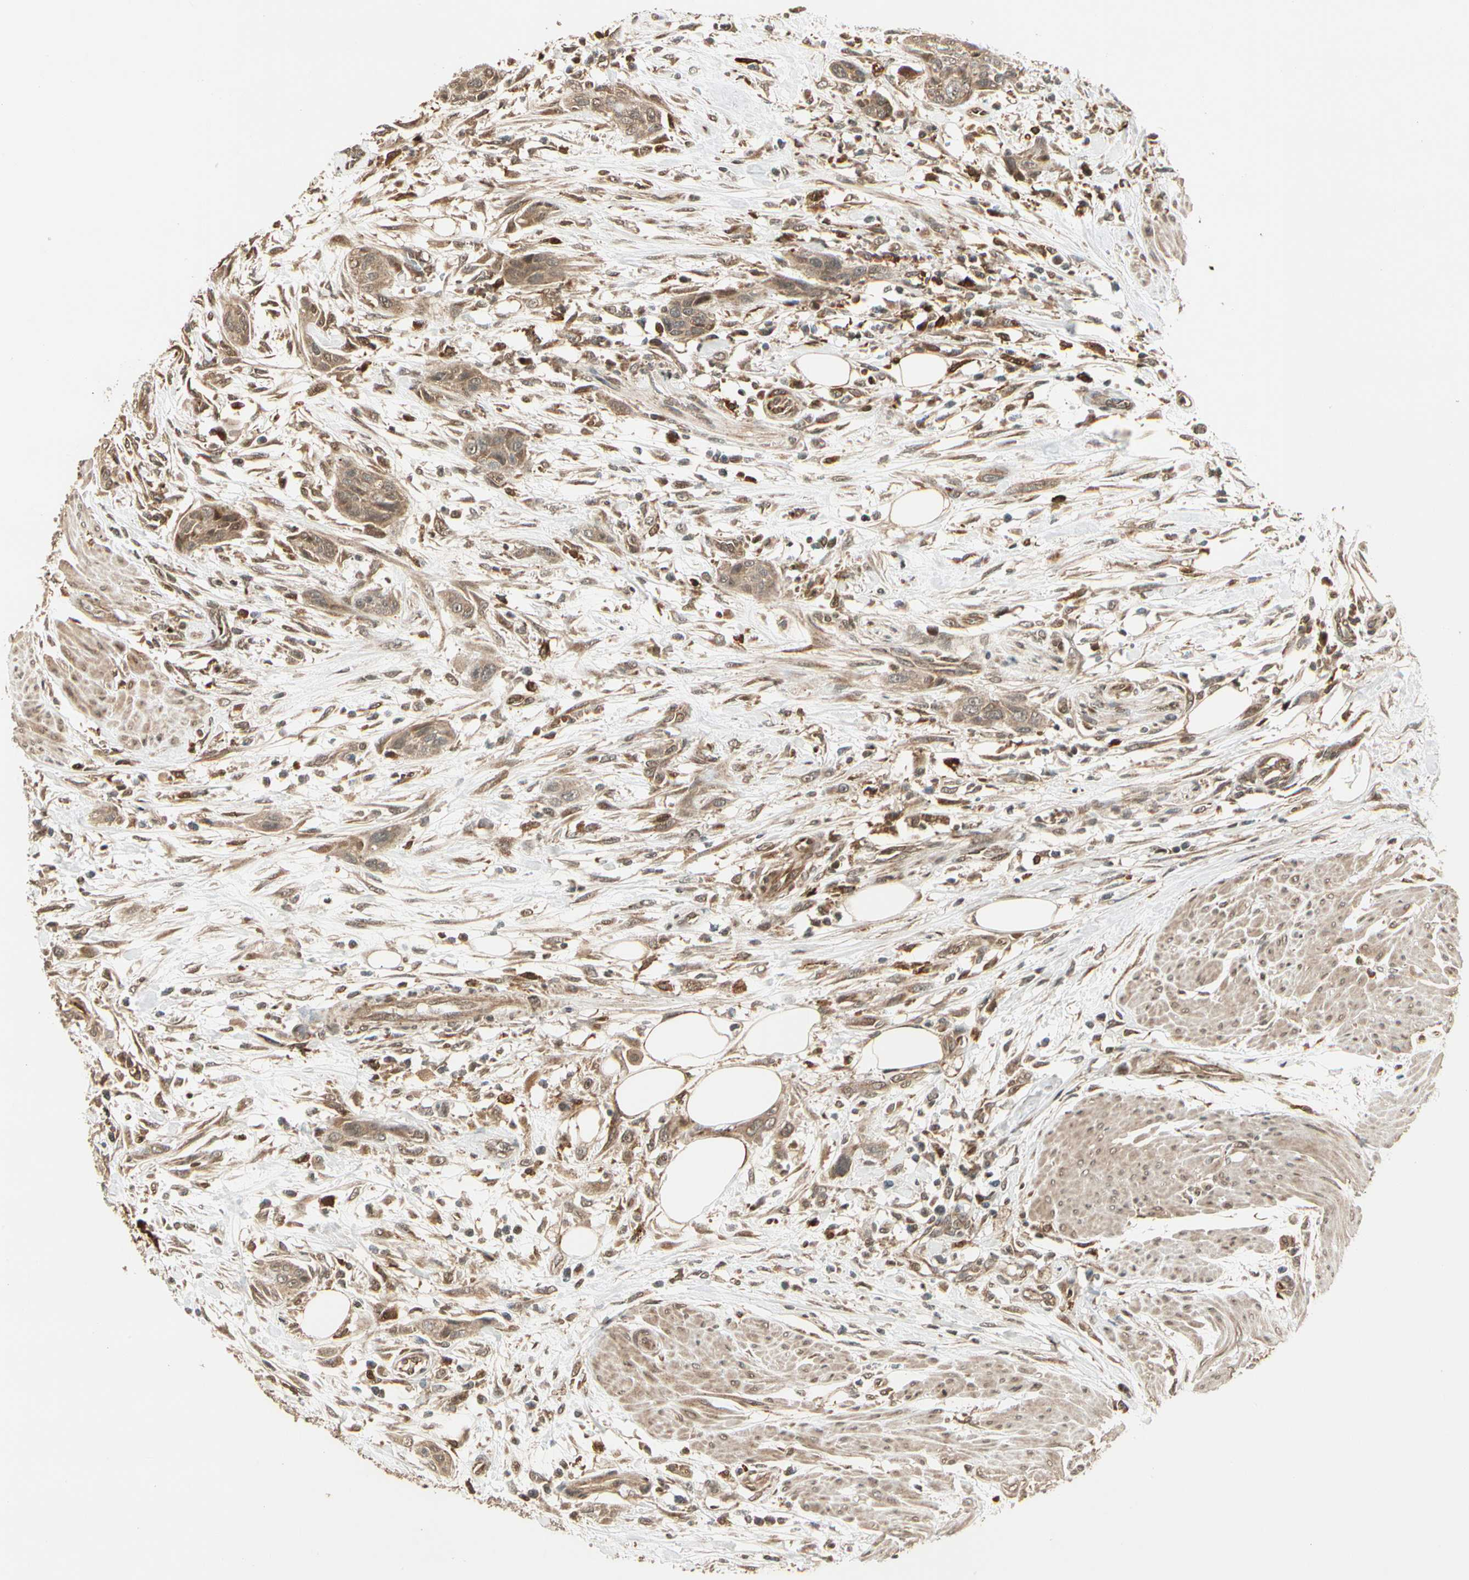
{"staining": {"intensity": "weak", "quantity": ">75%", "location": "cytoplasmic/membranous"}, "tissue": "urothelial cancer", "cell_type": "Tumor cells", "image_type": "cancer", "snomed": [{"axis": "morphology", "description": "Urothelial carcinoma, High grade"}, {"axis": "topography", "description": "Urinary bladder"}], "caption": "Urothelial cancer stained with a brown dye reveals weak cytoplasmic/membranous positive staining in approximately >75% of tumor cells.", "gene": "GLUL", "patient": {"sex": "male", "age": 35}}